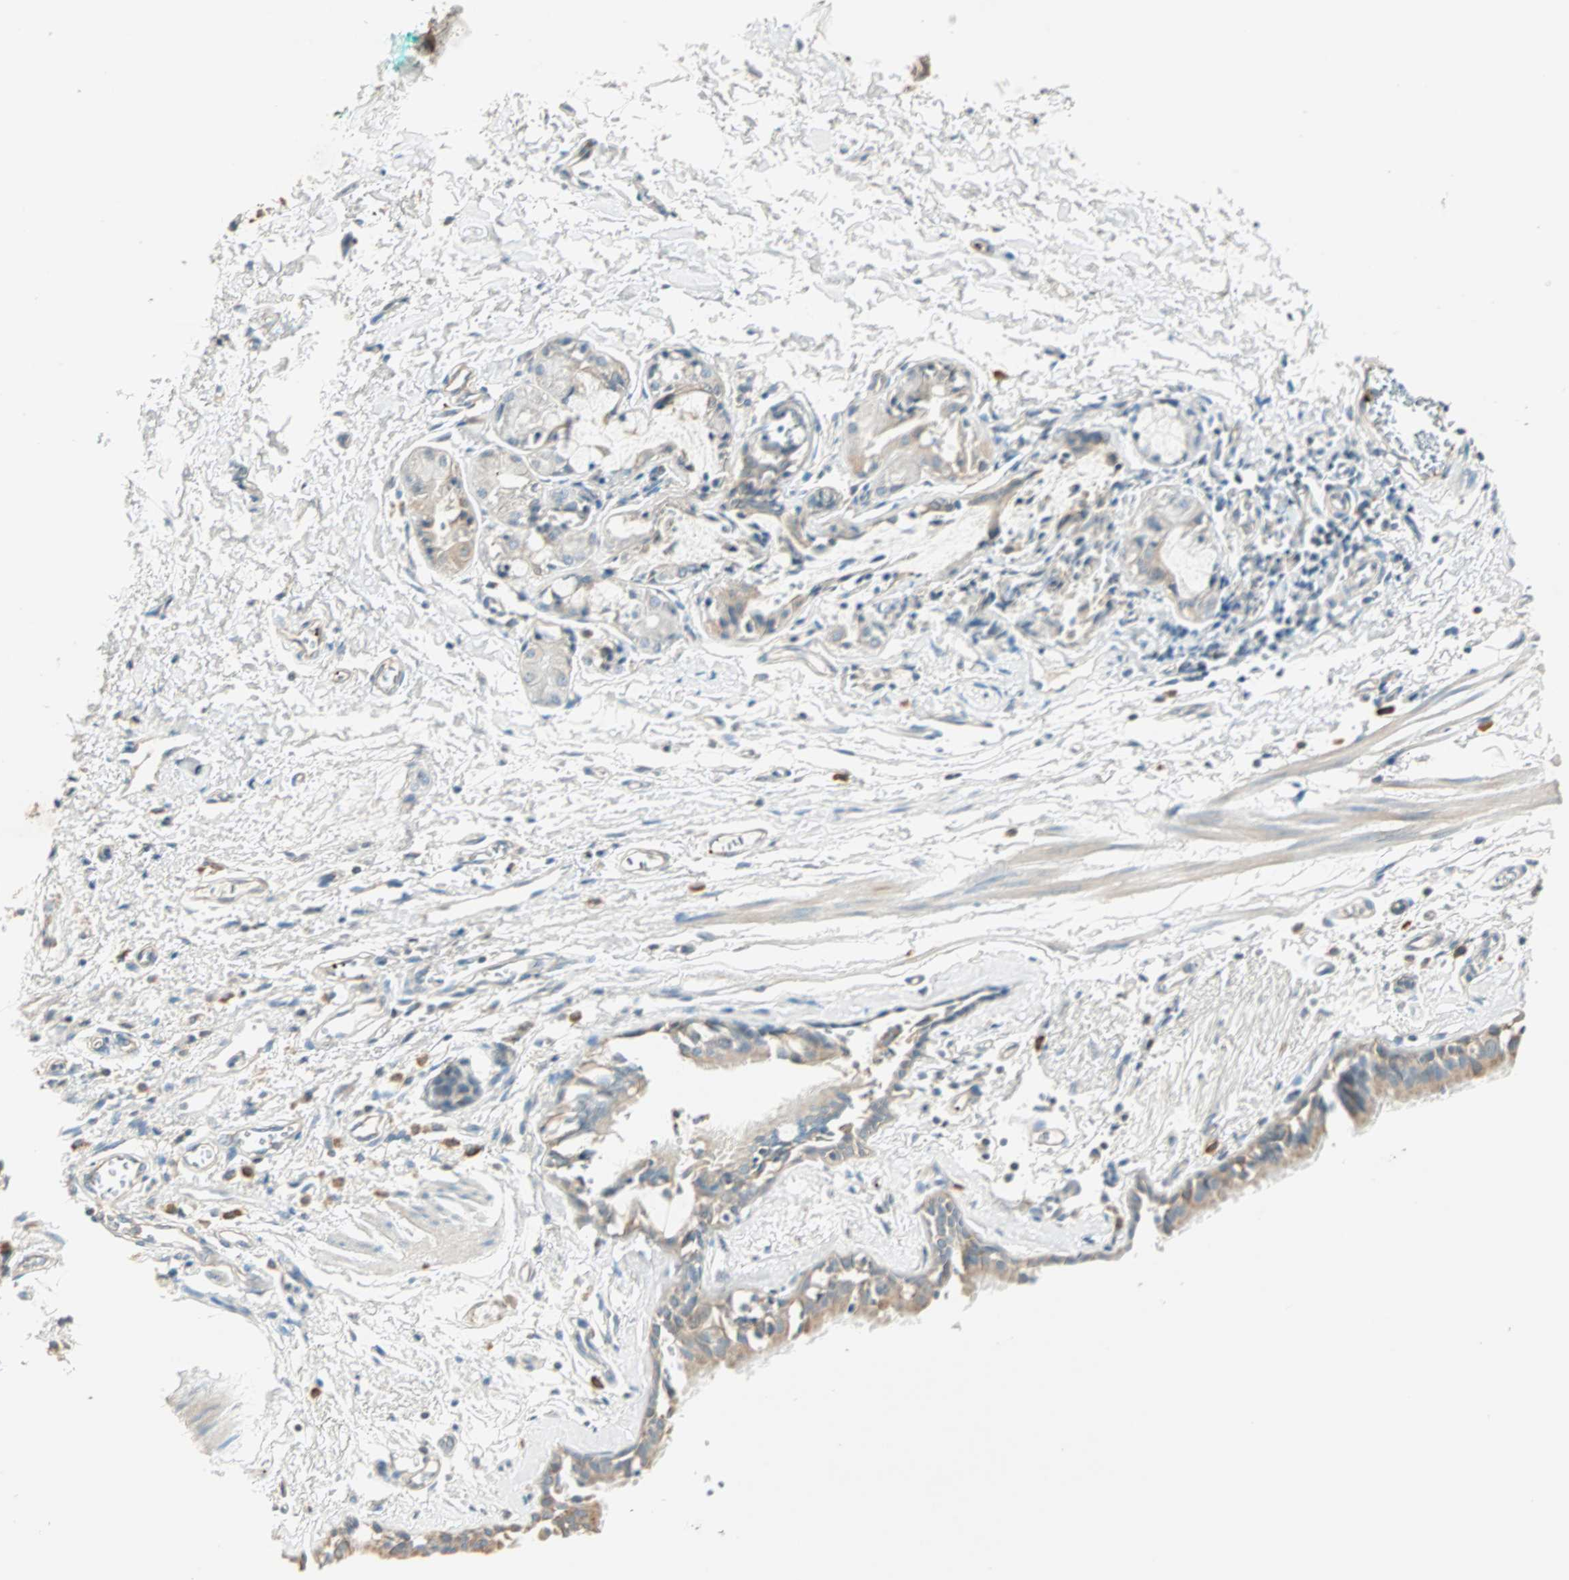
{"staining": {"intensity": "weak", "quantity": ">75%", "location": "cytoplasmic/membranous"}, "tissue": "bronchus", "cell_type": "Respiratory epithelial cells", "image_type": "normal", "snomed": [{"axis": "morphology", "description": "Normal tissue, NOS"}, {"axis": "topography", "description": "Bronchus"}, {"axis": "topography", "description": "Lung"}], "caption": "There is low levels of weak cytoplasmic/membranous positivity in respiratory epithelial cells of normal bronchus, as demonstrated by immunohistochemical staining (brown color).", "gene": "RAD18", "patient": {"sex": "female", "age": 56}}